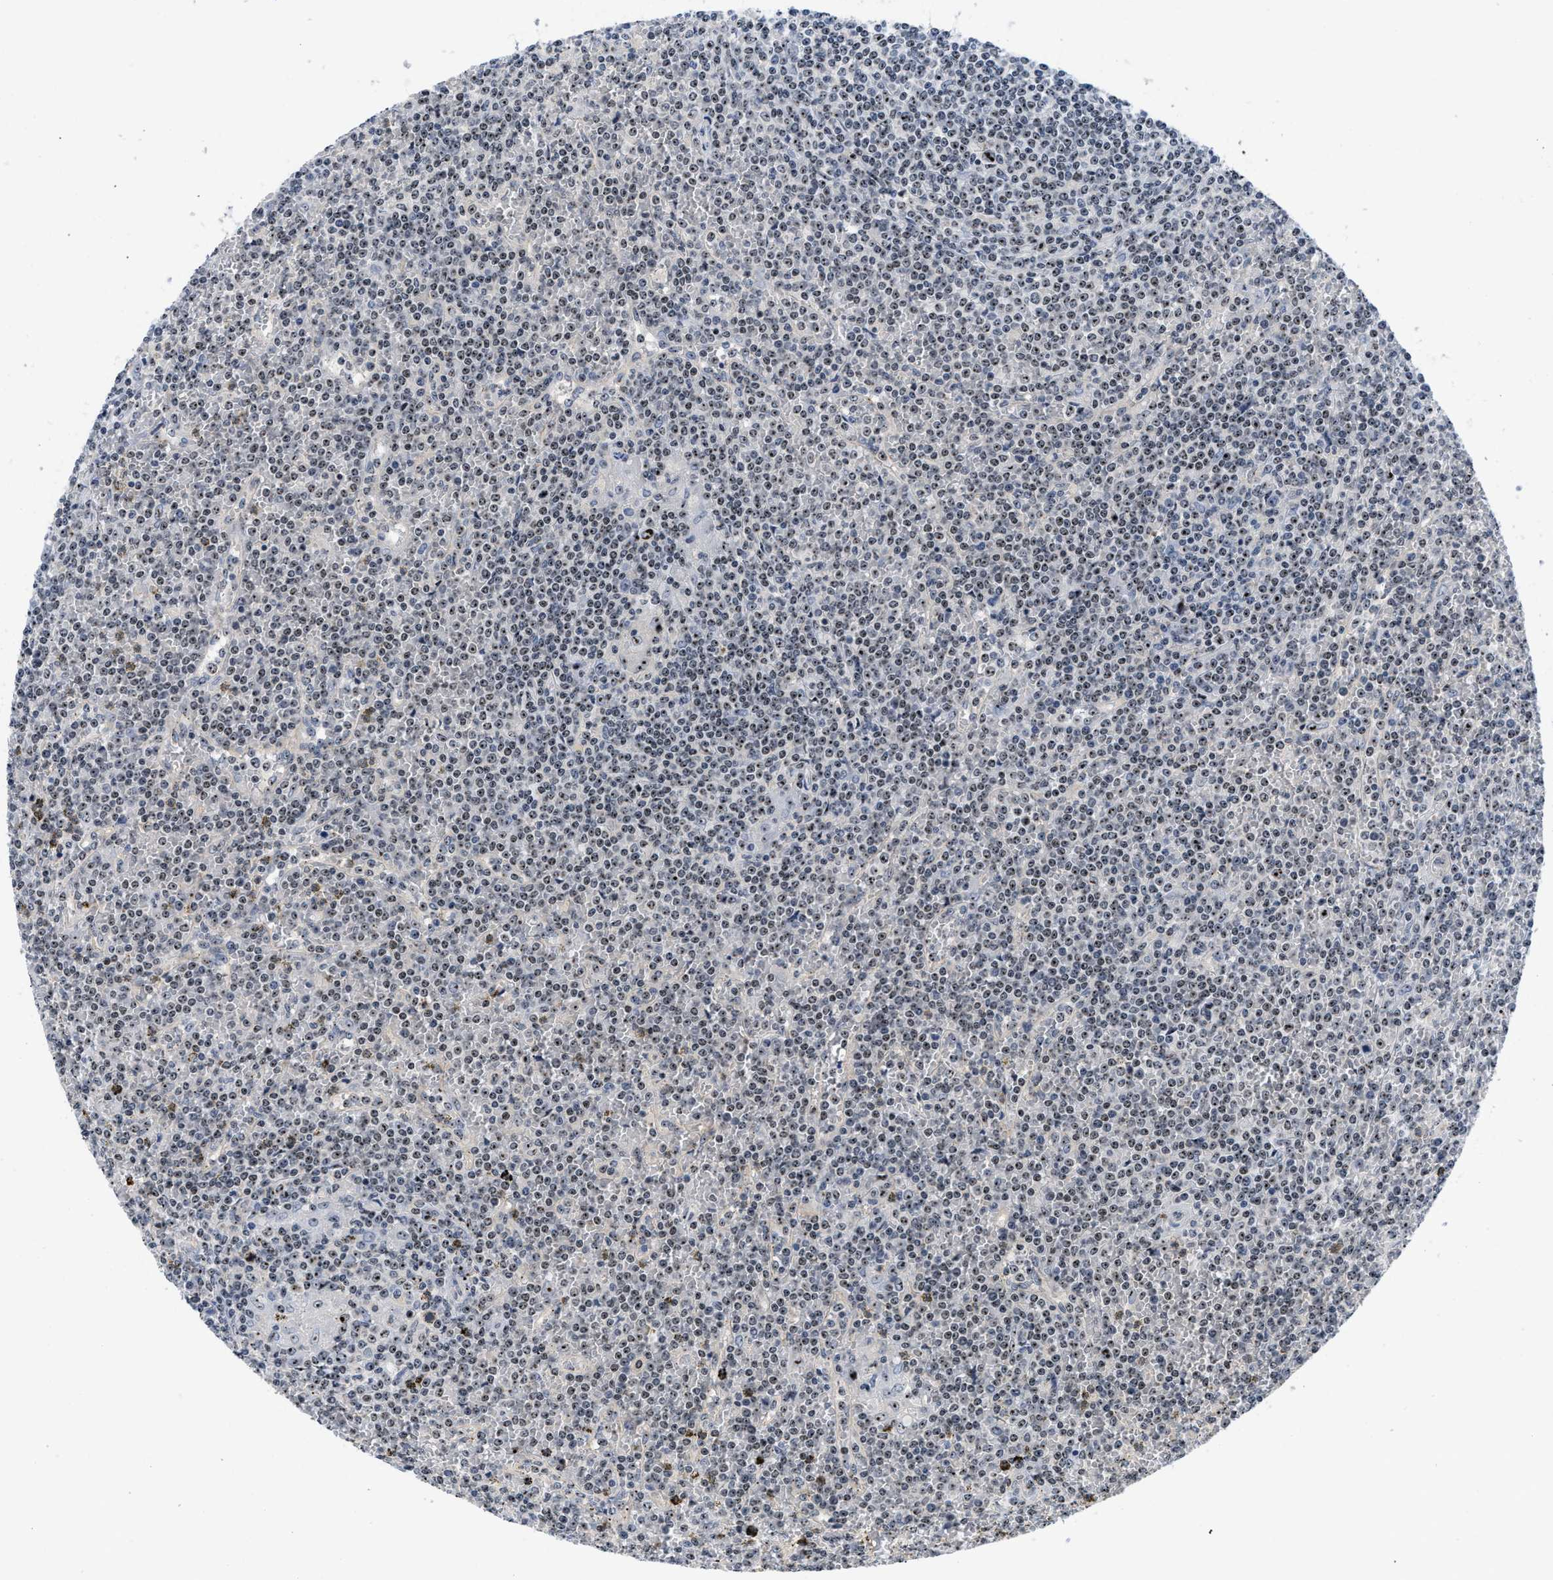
{"staining": {"intensity": "moderate", "quantity": ">75%", "location": "nuclear"}, "tissue": "lymphoma", "cell_type": "Tumor cells", "image_type": "cancer", "snomed": [{"axis": "morphology", "description": "Malignant lymphoma, non-Hodgkin's type, Low grade"}, {"axis": "topography", "description": "Spleen"}], "caption": "Moderate nuclear staining for a protein is seen in about >75% of tumor cells of lymphoma using IHC.", "gene": "NOP58", "patient": {"sex": "female", "age": 19}}